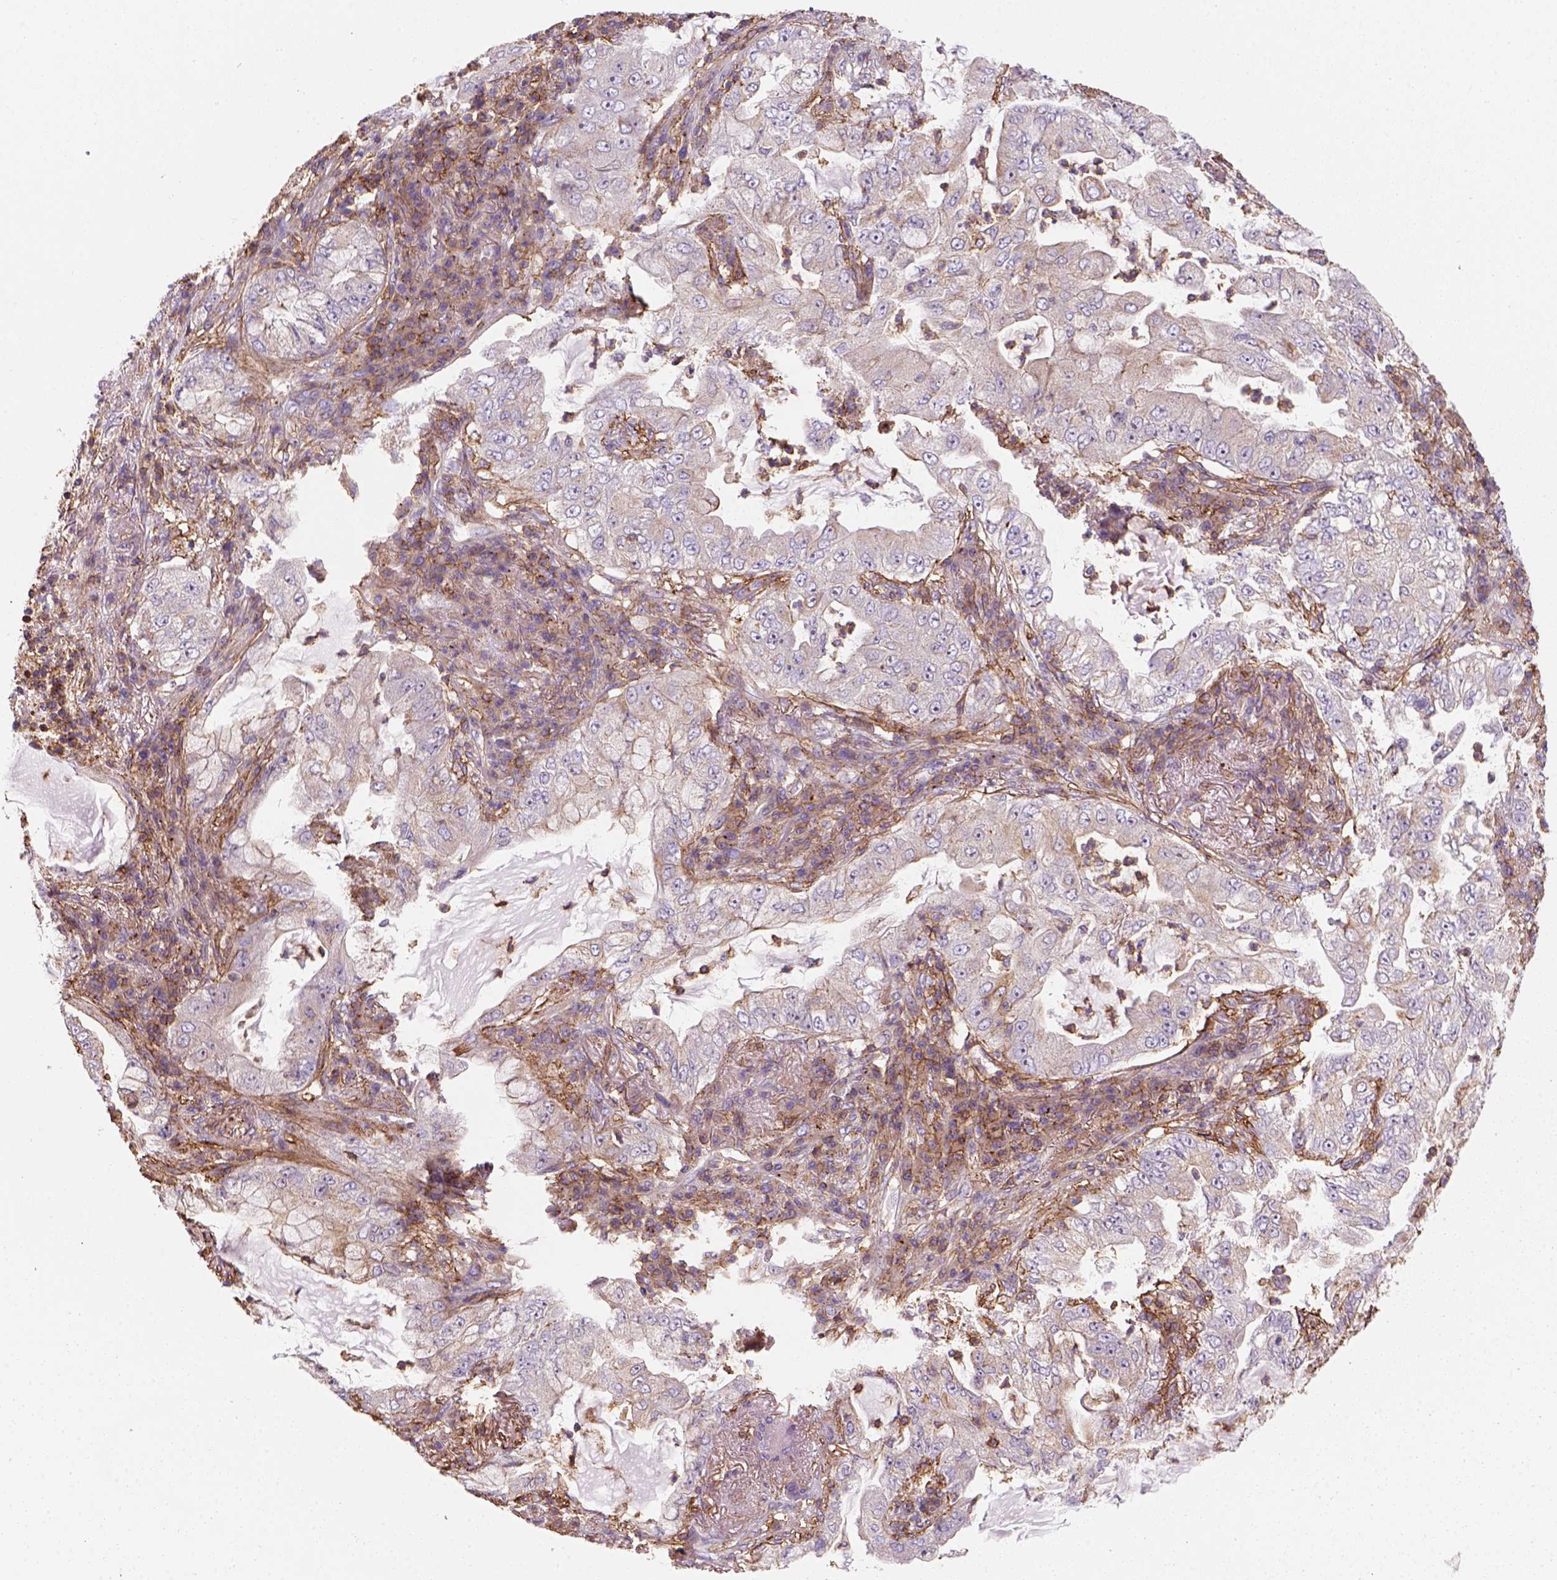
{"staining": {"intensity": "weak", "quantity": "<25%", "location": "cytoplasmic/membranous"}, "tissue": "lung cancer", "cell_type": "Tumor cells", "image_type": "cancer", "snomed": [{"axis": "morphology", "description": "Adenocarcinoma, NOS"}, {"axis": "topography", "description": "Lung"}], "caption": "An IHC photomicrograph of lung cancer is shown. There is no staining in tumor cells of lung cancer.", "gene": "GPRC5D", "patient": {"sex": "female", "age": 73}}